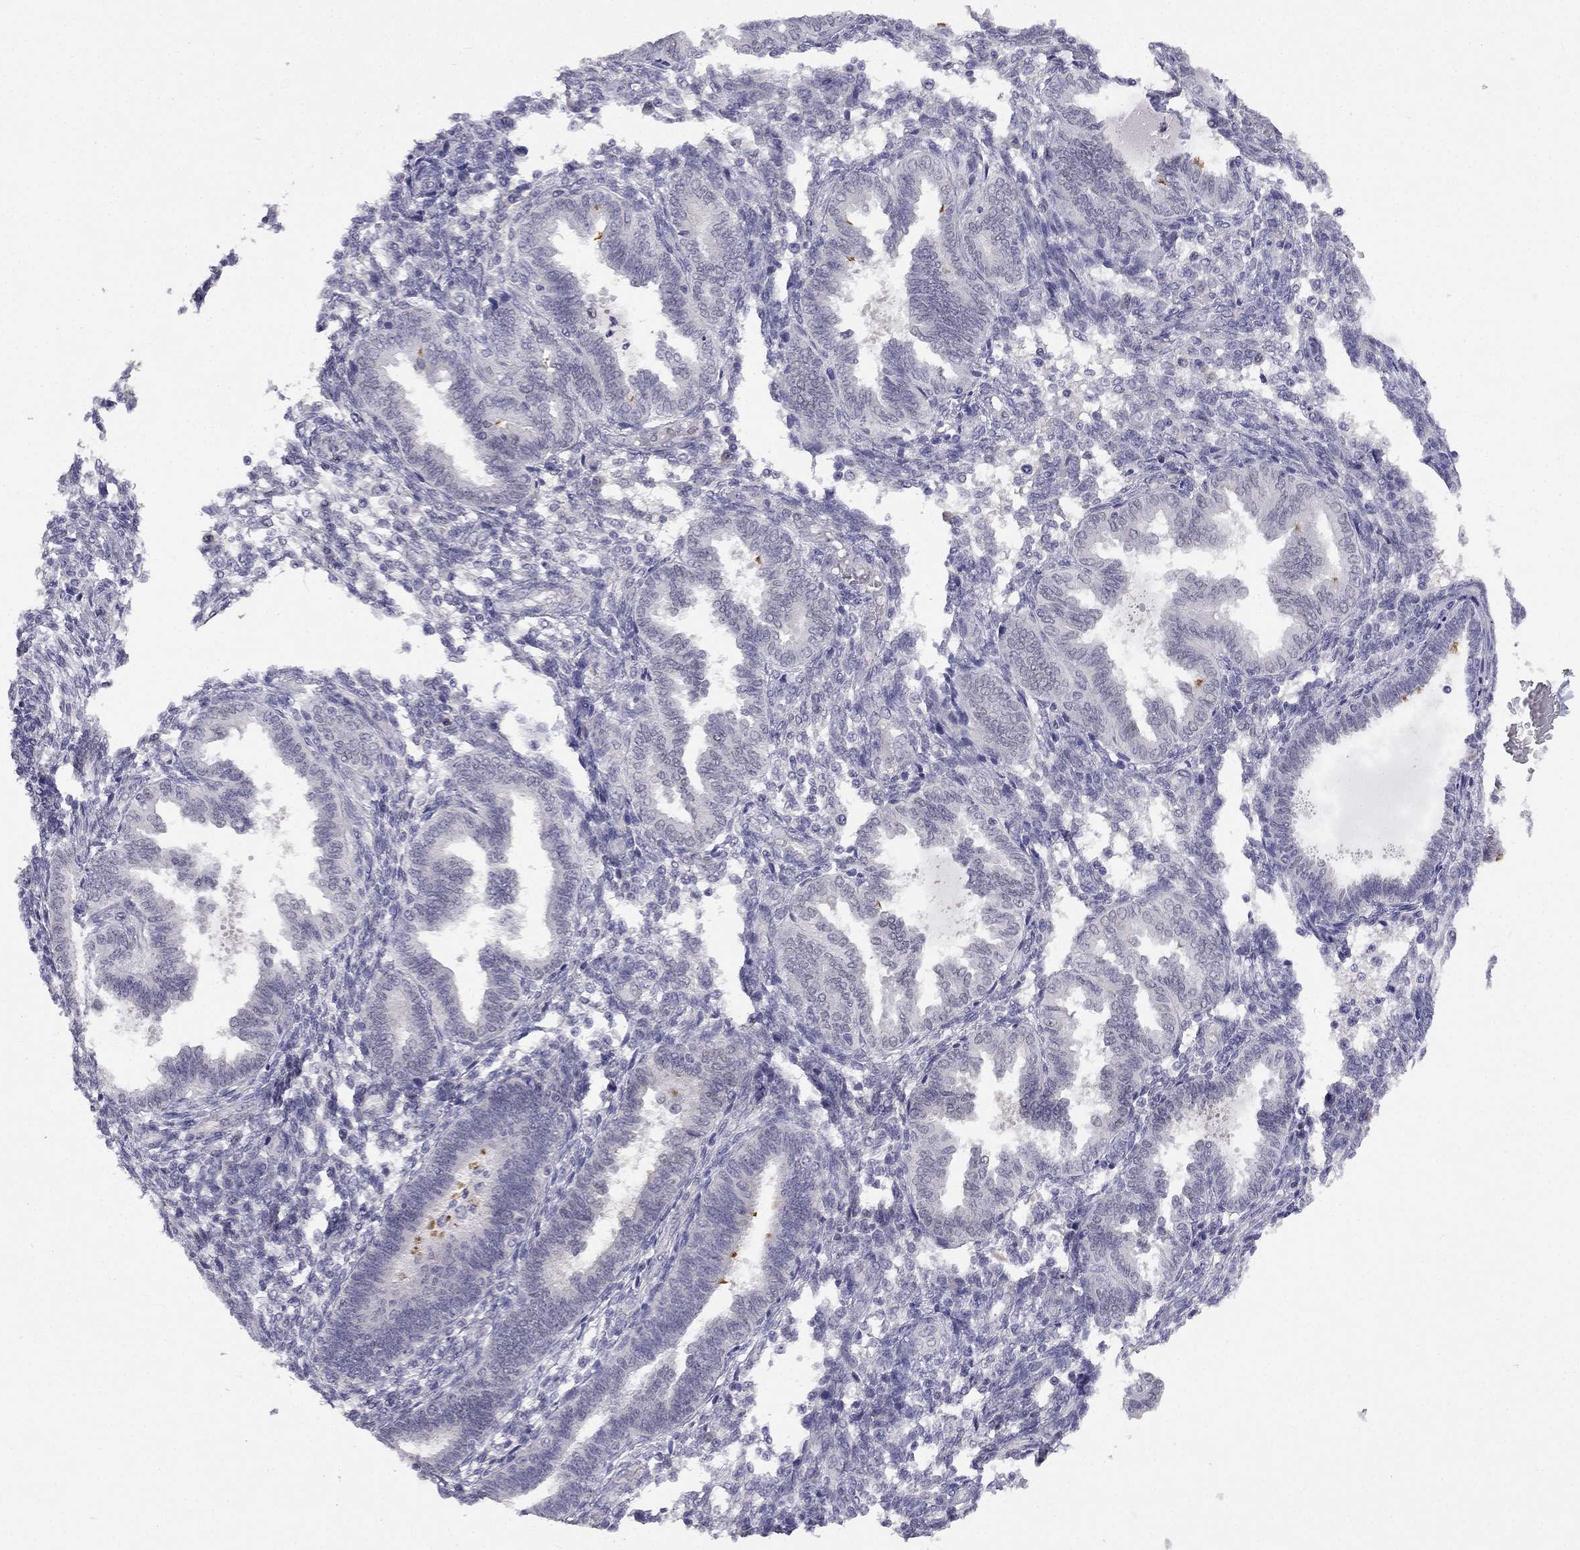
{"staining": {"intensity": "negative", "quantity": "none", "location": "none"}, "tissue": "endometrium", "cell_type": "Cells in endometrial stroma", "image_type": "normal", "snomed": [{"axis": "morphology", "description": "Normal tissue, NOS"}, {"axis": "topography", "description": "Endometrium"}], "caption": "The histopathology image displays no staining of cells in endometrial stroma in unremarkable endometrium.", "gene": "C16orf89", "patient": {"sex": "female", "age": 42}}